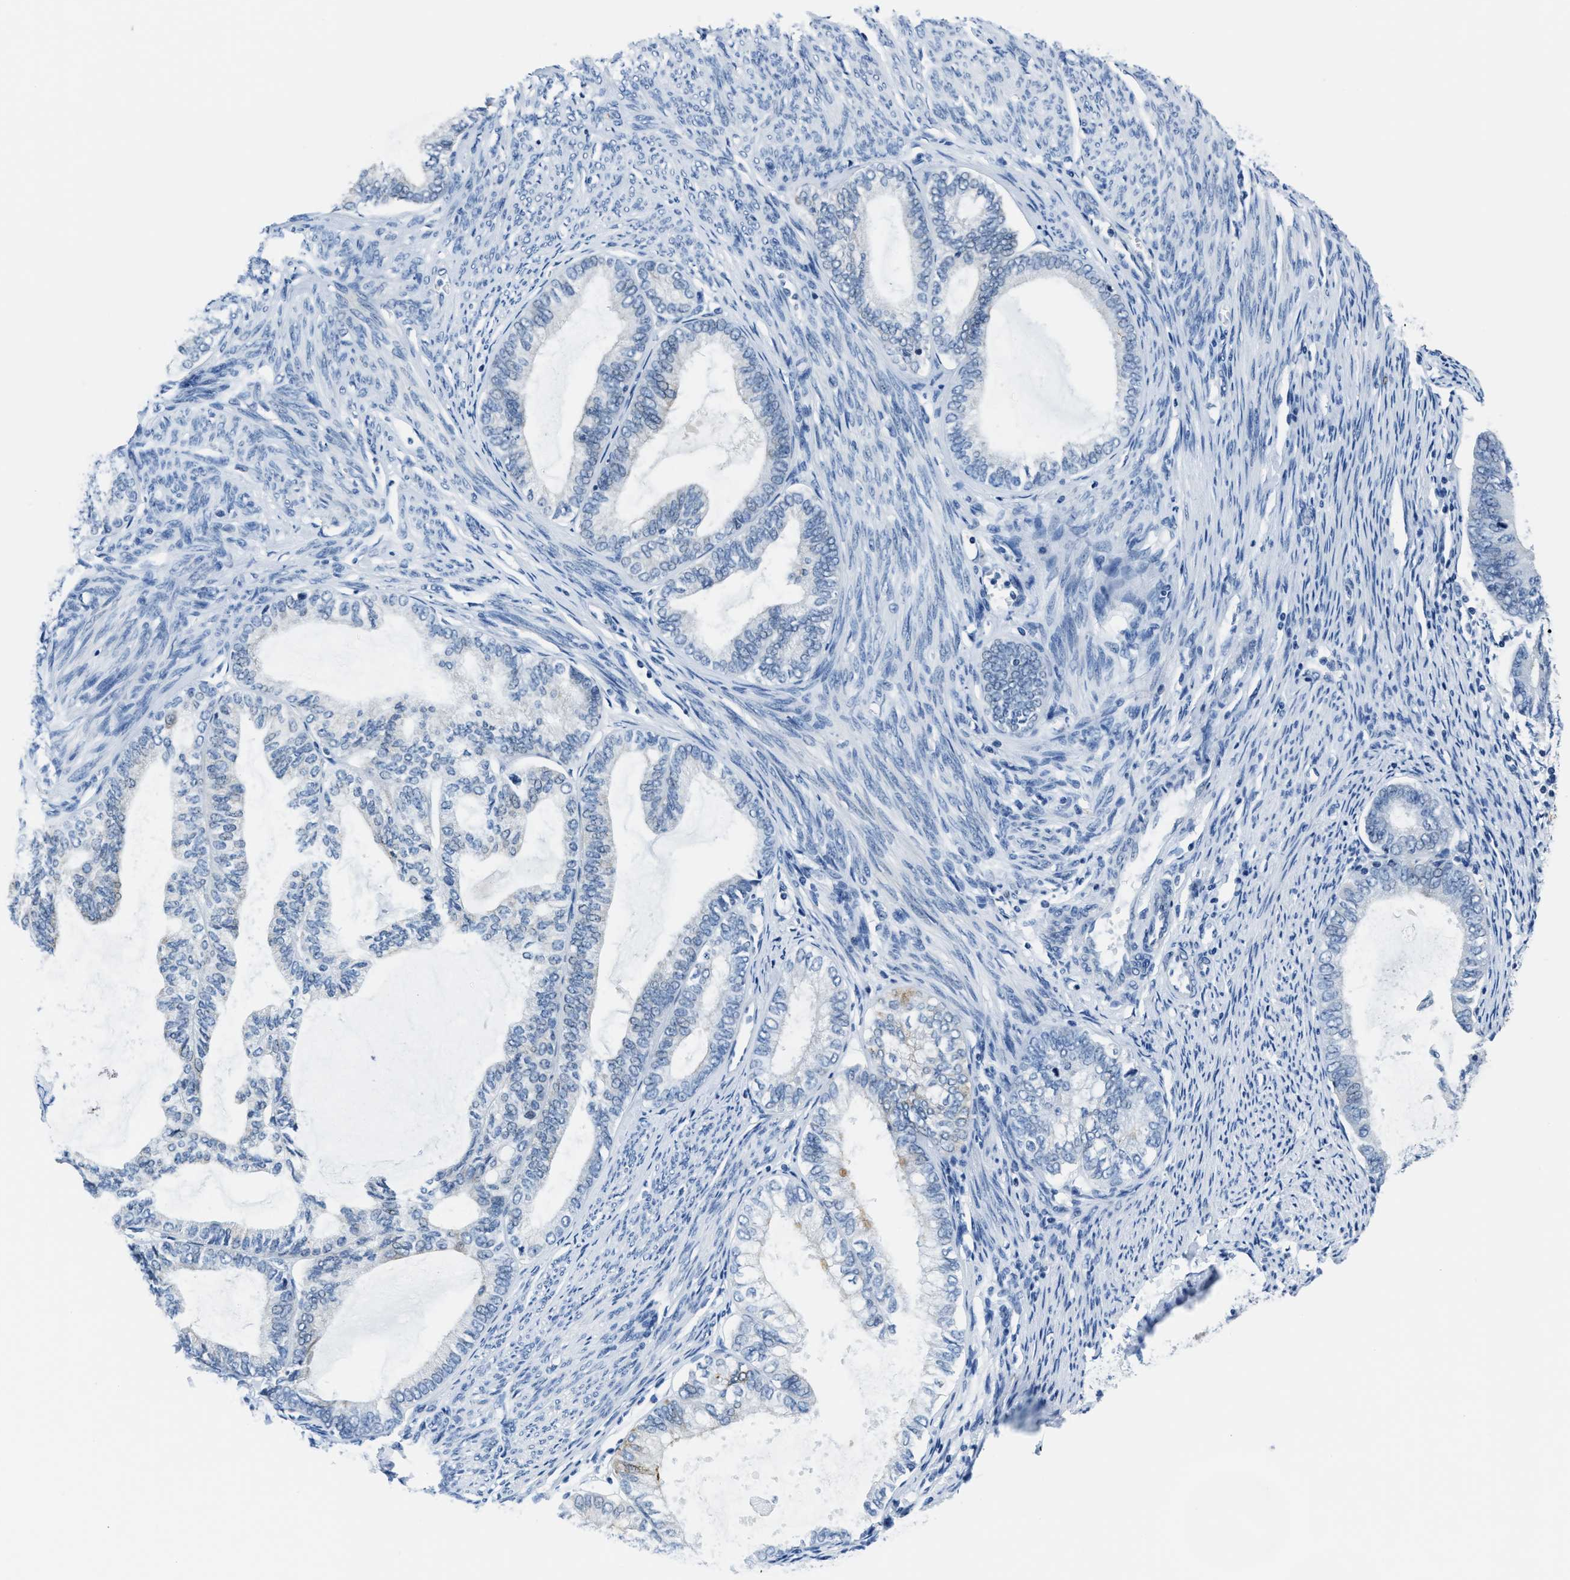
{"staining": {"intensity": "negative", "quantity": "none", "location": "none"}, "tissue": "endometrial cancer", "cell_type": "Tumor cells", "image_type": "cancer", "snomed": [{"axis": "morphology", "description": "Adenocarcinoma, NOS"}, {"axis": "topography", "description": "Endometrium"}], "caption": "This is a histopathology image of immunohistochemistry (IHC) staining of endometrial cancer (adenocarcinoma), which shows no positivity in tumor cells.", "gene": "ASZ1", "patient": {"sex": "female", "age": 86}}